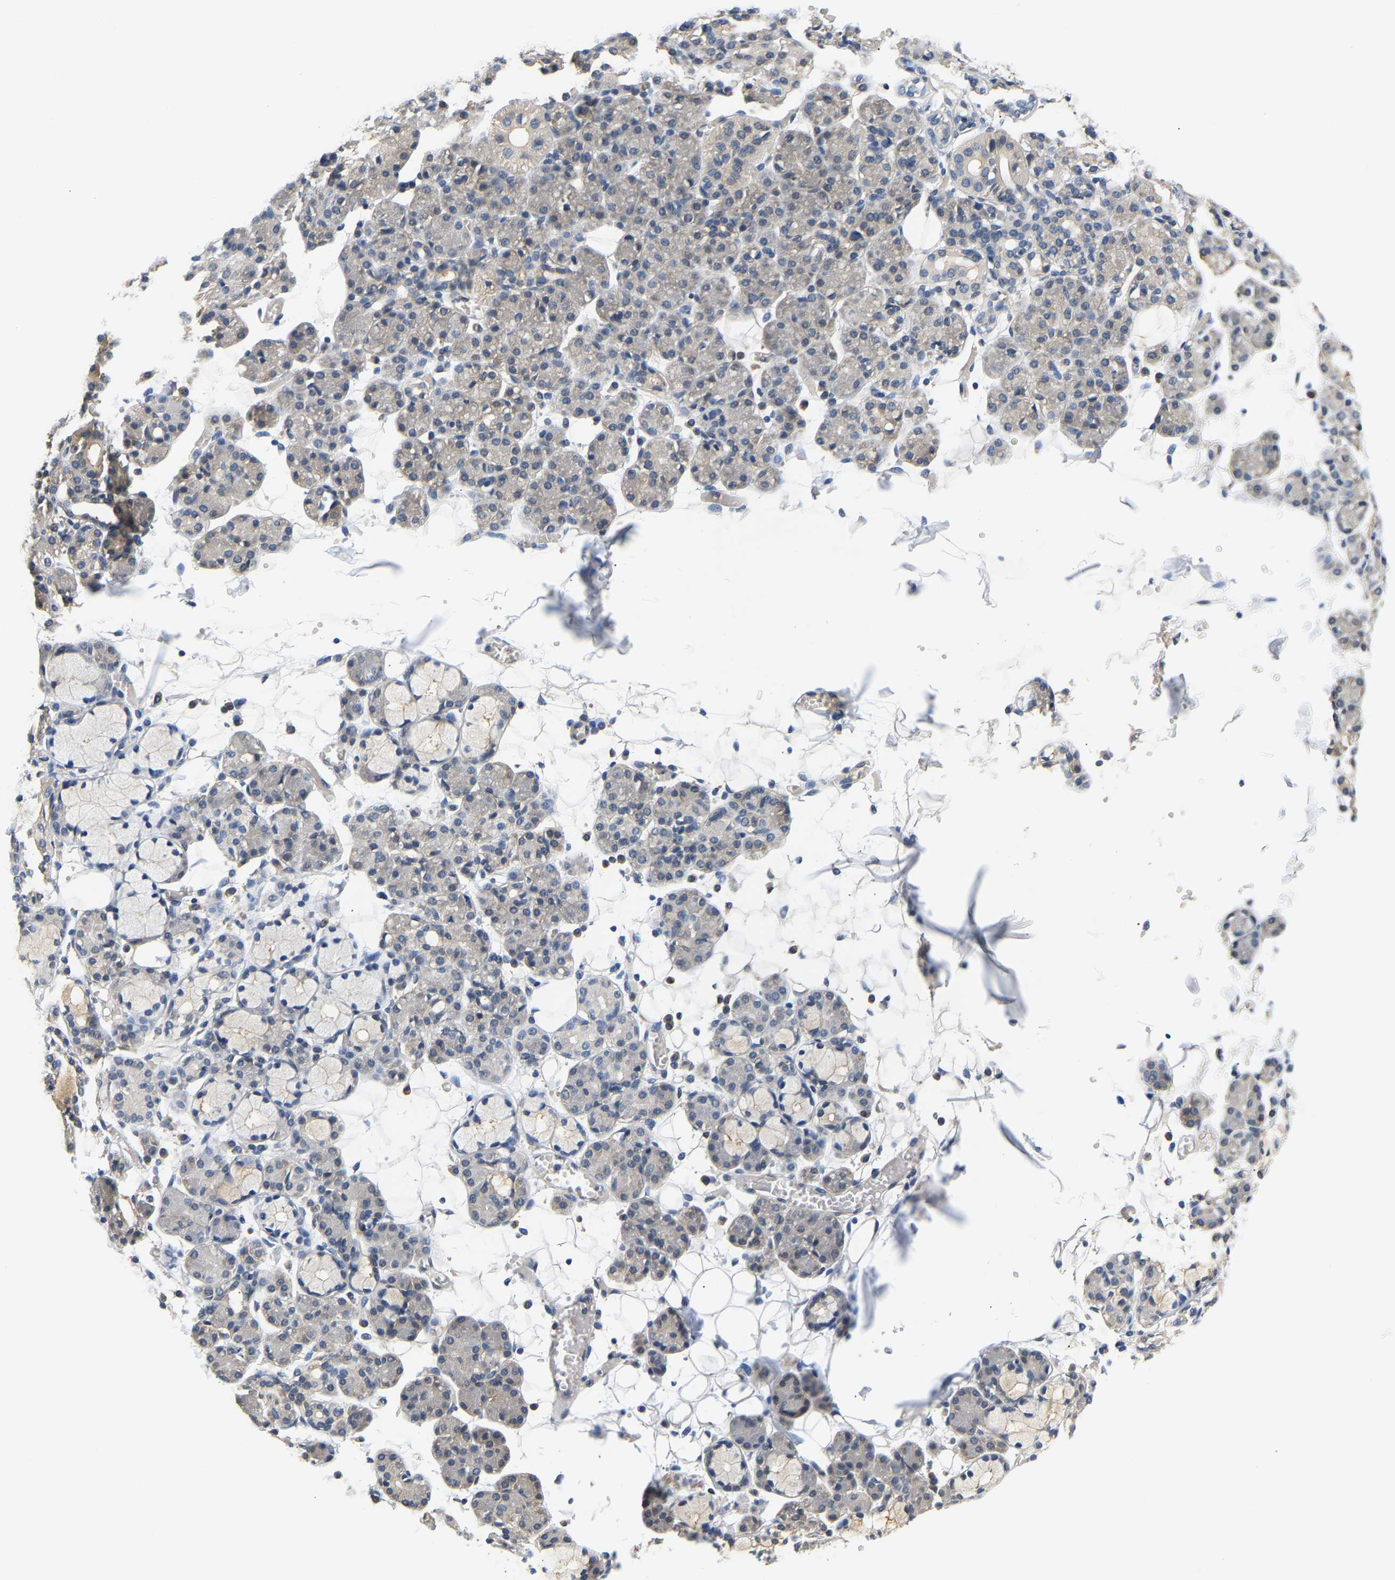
{"staining": {"intensity": "weak", "quantity": "<25%", "location": "cytoplasmic/membranous"}, "tissue": "salivary gland", "cell_type": "Glandular cells", "image_type": "normal", "snomed": [{"axis": "morphology", "description": "Normal tissue, NOS"}, {"axis": "topography", "description": "Salivary gland"}], "caption": "The photomicrograph reveals no significant expression in glandular cells of salivary gland.", "gene": "ARHGEF12", "patient": {"sex": "male", "age": 63}}